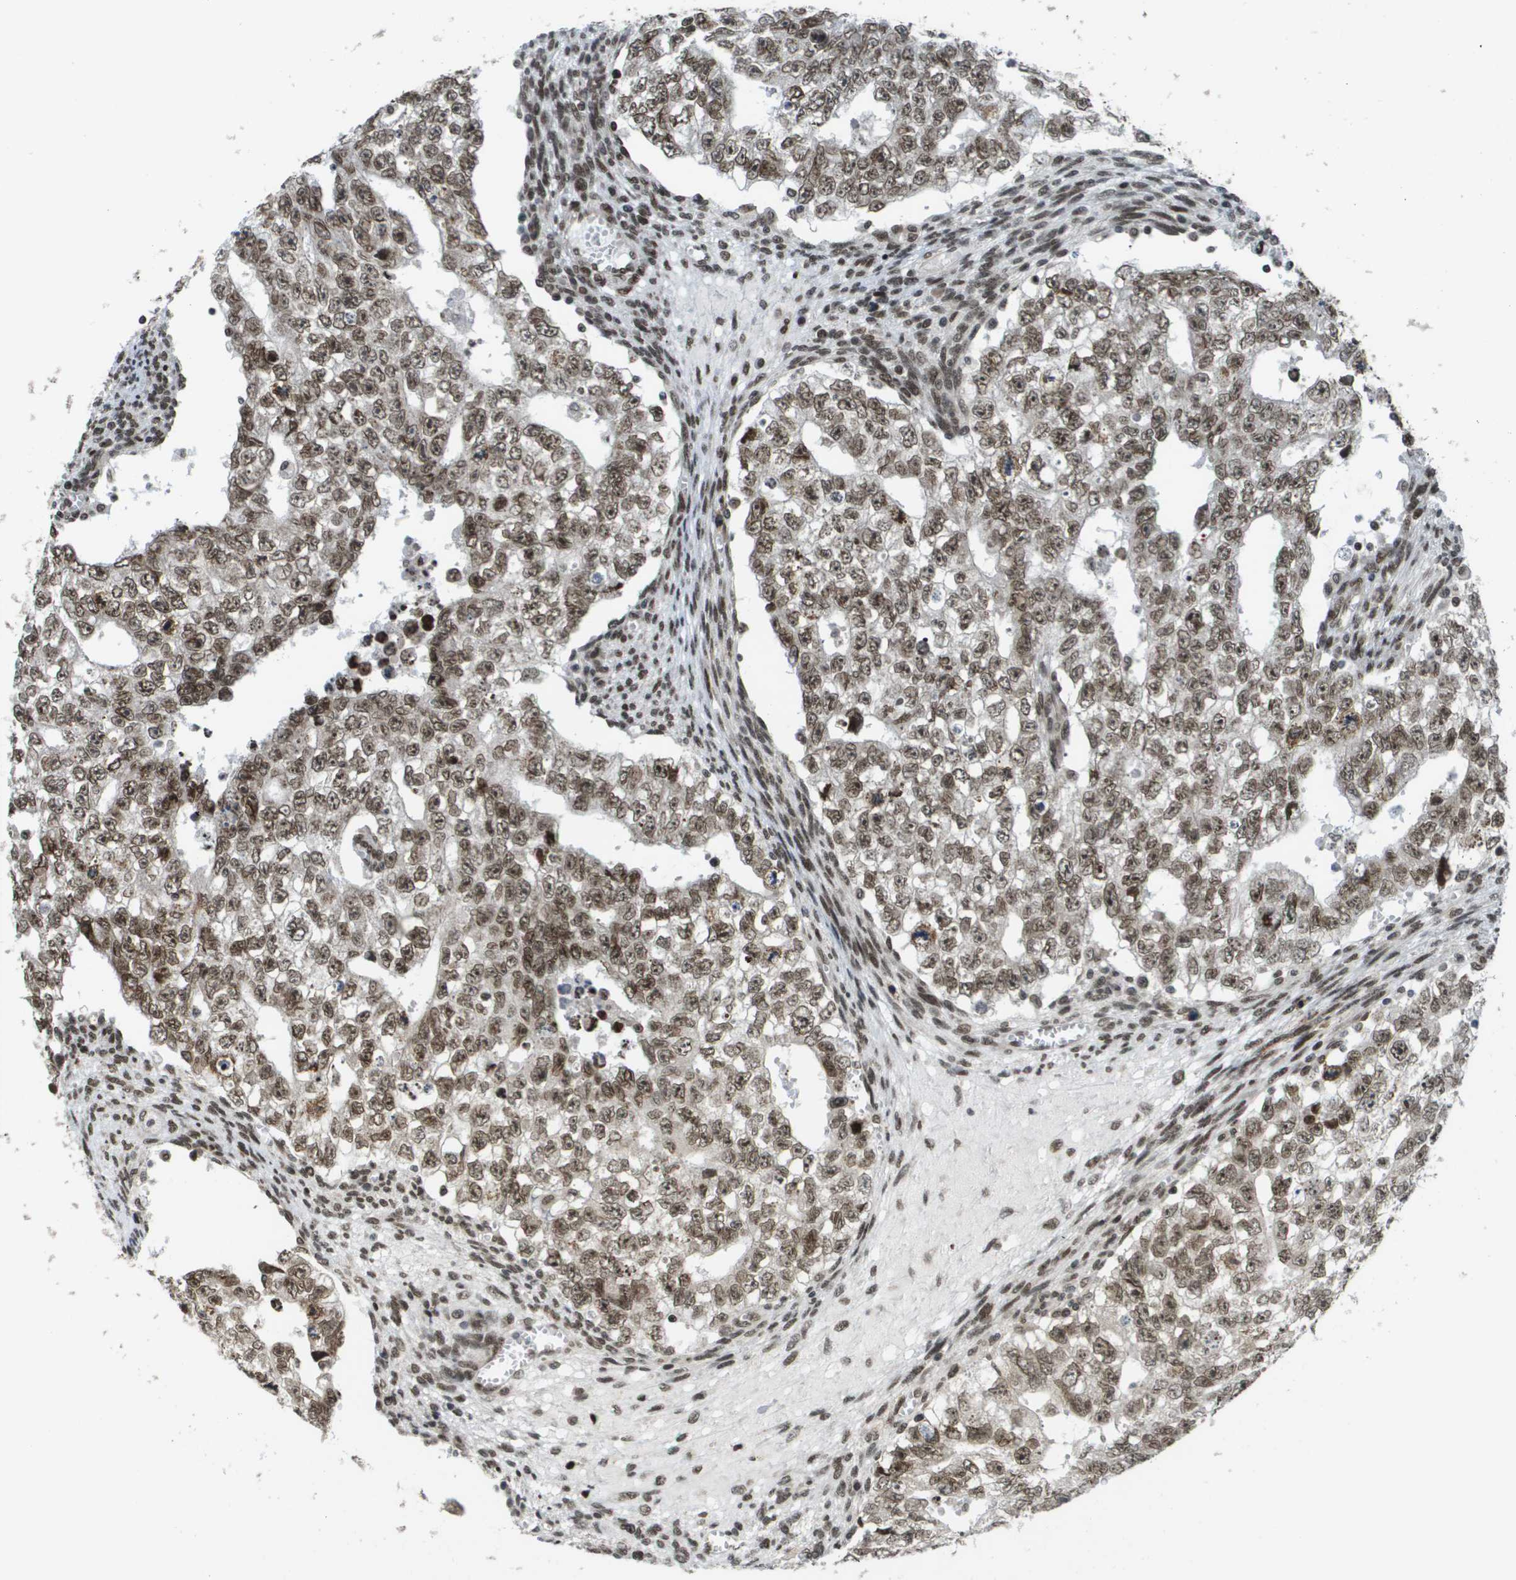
{"staining": {"intensity": "moderate", "quantity": ">75%", "location": "nuclear"}, "tissue": "testis cancer", "cell_type": "Tumor cells", "image_type": "cancer", "snomed": [{"axis": "morphology", "description": "Seminoma, NOS"}, {"axis": "morphology", "description": "Carcinoma, Embryonal, NOS"}, {"axis": "topography", "description": "Testis"}], "caption": "Human testis seminoma stained for a protein (brown) exhibits moderate nuclear positive expression in about >75% of tumor cells.", "gene": "RECQL4", "patient": {"sex": "male", "age": 38}}